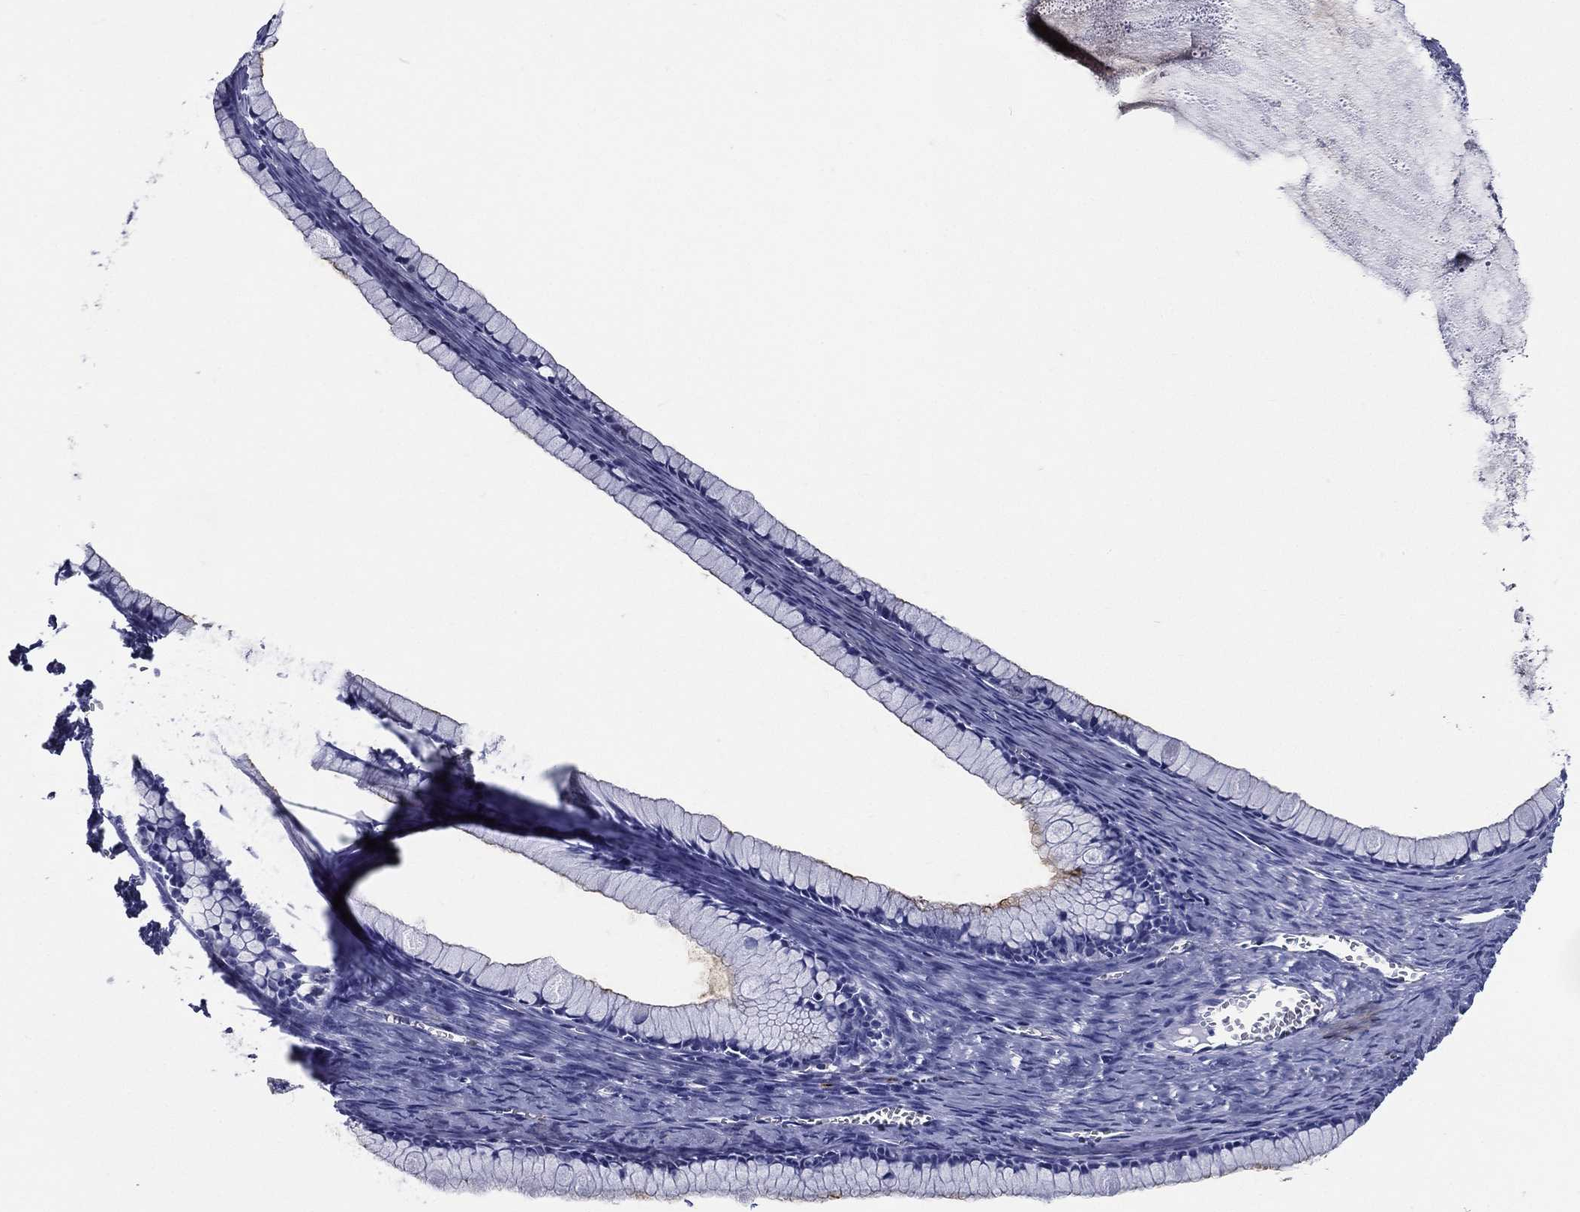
{"staining": {"intensity": "weak", "quantity": "<25%", "location": "cytoplasmic/membranous"}, "tissue": "ovarian cancer", "cell_type": "Tumor cells", "image_type": "cancer", "snomed": [{"axis": "morphology", "description": "Cystadenocarcinoma, mucinous, NOS"}, {"axis": "topography", "description": "Ovary"}], "caption": "Protein analysis of ovarian cancer (mucinous cystadenocarcinoma) demonstrates no significant positivity in tumor cells.", "gene": "ACE2", "patient": {"sex": "female", "age": 41}}